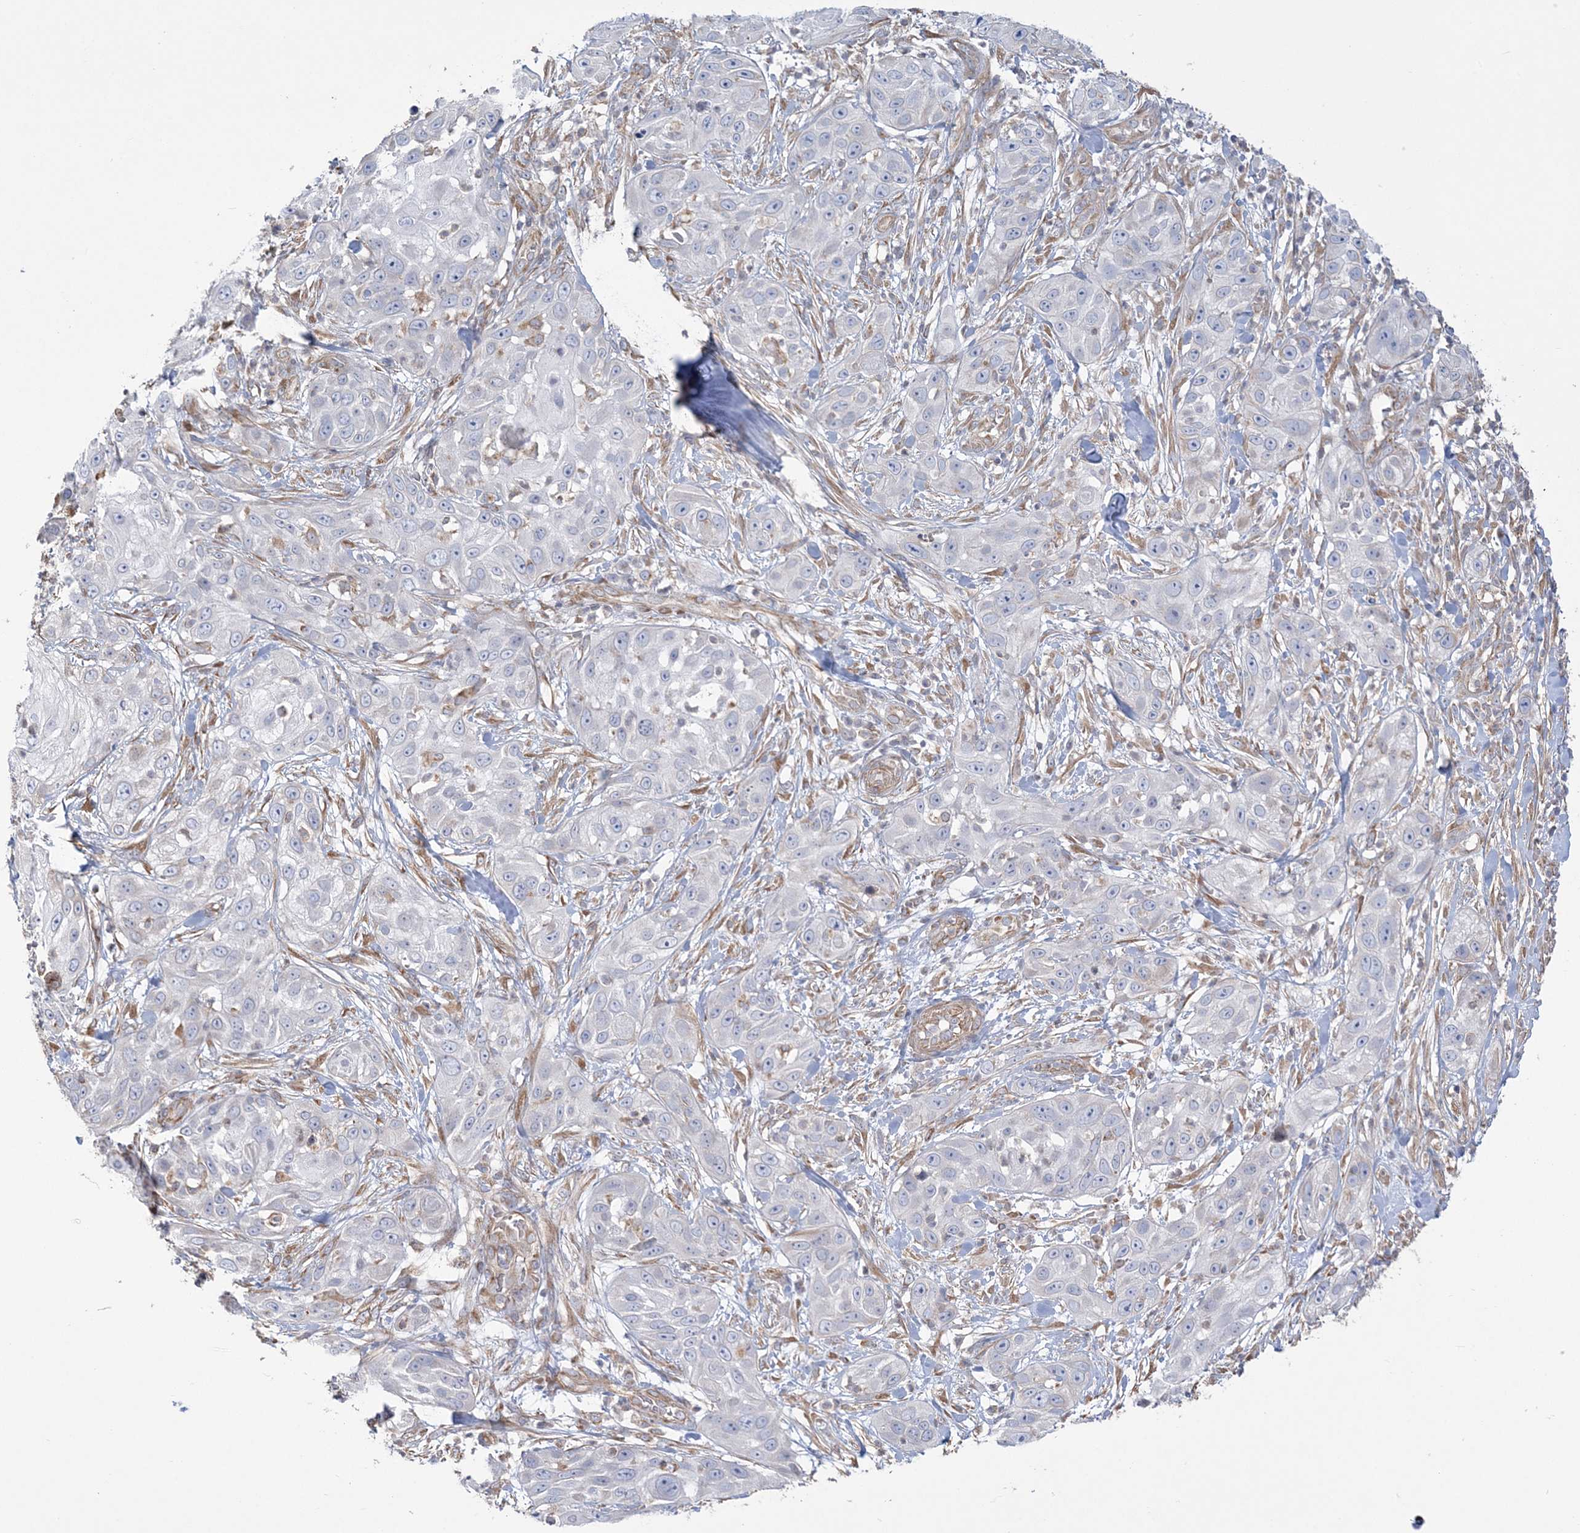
{"staining": {"intensity": "negative", "quantity": "none", "location": "none"}, "tissue": "skin cancer", "cell_type": "Tumor cells", "image_type": "cancer", "snomed": [{"axis": "morphology", "description": "Squamous cell carcinoma, NOS"}, {"axis": "topography", "description": "Skin"}], "caption": "DAB (3,3'-diaminobenzidine) immunohistochemical staining of human skin squamous cell carcinoma demonstrates no significant expression in tumor cells.", "gene": "ZNF821", "patient": {"sex": "female", "age": 44}}